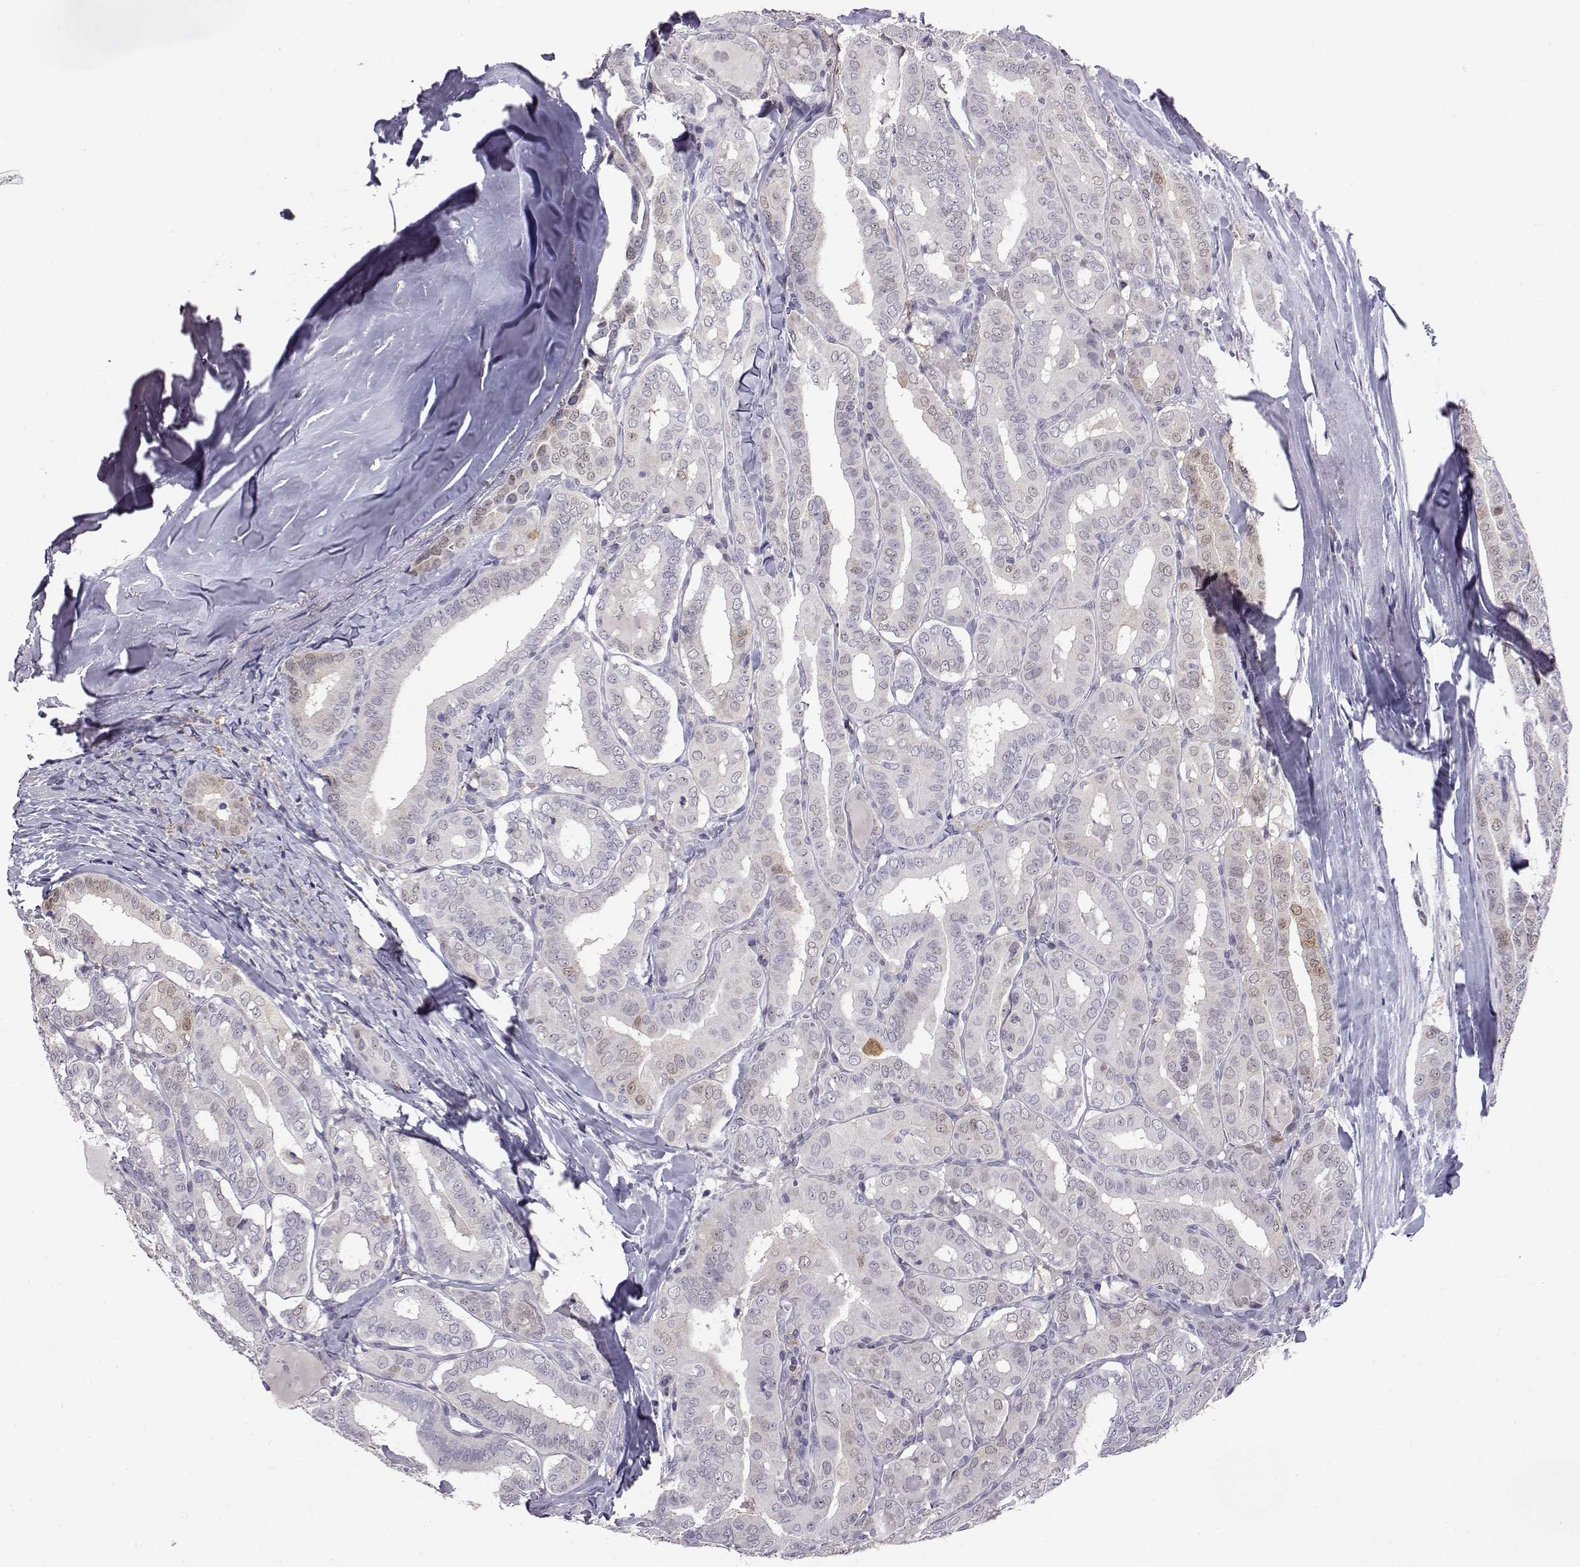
{"staining": {"intensity": "negative", "quantity": "none", "location": "none"}, "tissue": "thyroid cancer", "cell_type": "Tumor cells", "image_type": "cancer", "snomed": [{"axis": "morphology", "description": "Papillary adenocarcinoma, NOS"}, {"axis": "morphology", "description": "Papillary adenoma metastatic"}, {"axis": "topography", "description": "Thyroid gland"}], "caption": "DAB immunohistochemical staining of human papillary adenoma metastatic (thyroid) shows no significant positivity in tumor cells.", "gene": "AKR1B1", "patient": {"sex": "female", "age": 50}}